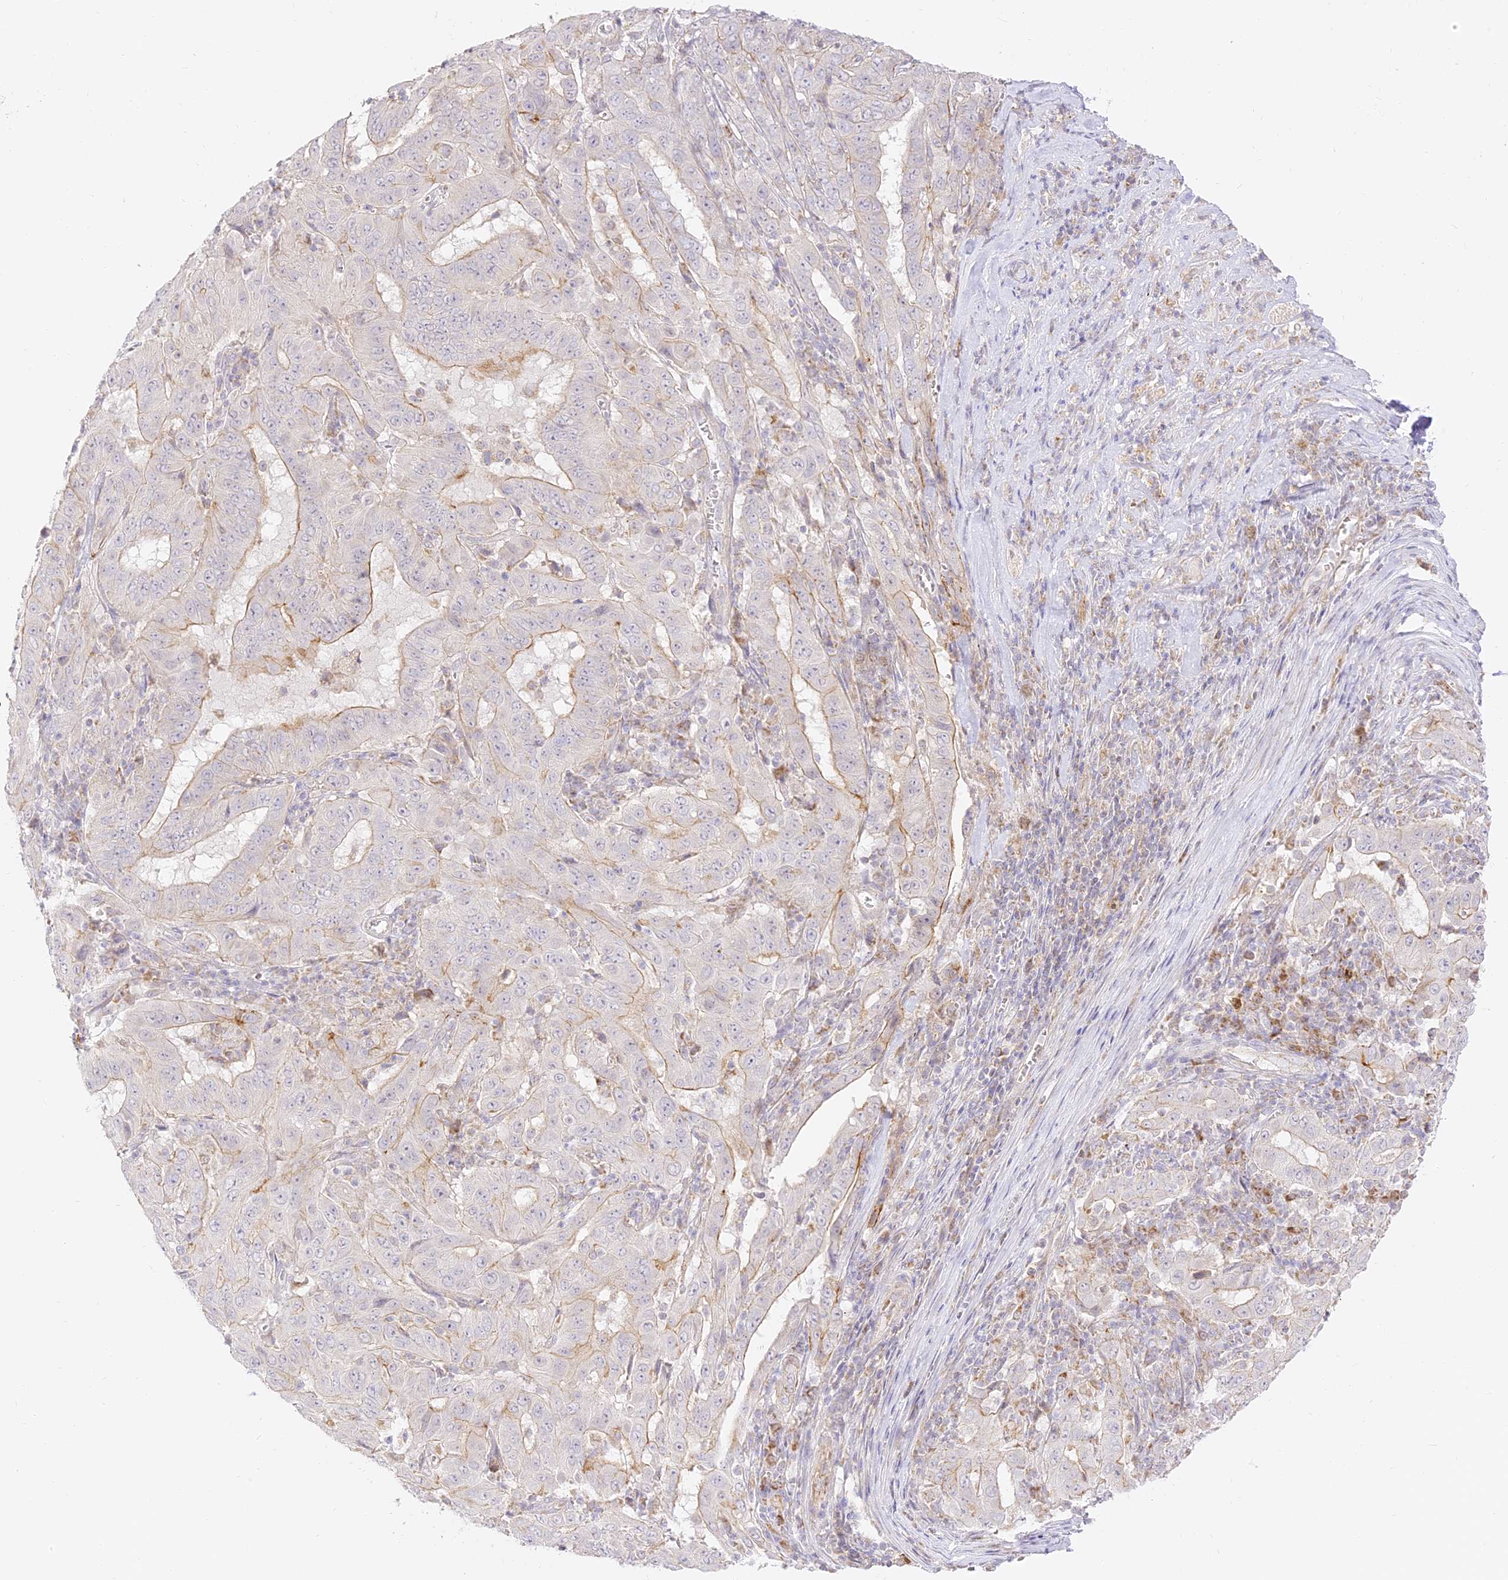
{"staining": {"intensity": "weak", "quantity": "<25%", "location": "cytoplasmic/membranous"}, "tissue": "pancreatic cancer", "cell_type": "Tumor cells", "image_type": "cancer", "snomed": [{"axis": "morphology", "description": "Adenocarcinoma, NOS"}, {"axis": "topography", "description": "Pancreas"}], "caption": "The histopathology image displays no significant staining in tumor cells of pancreatic cancer. The staining is performed using DAB brown chromogen with nuclei counter-stained in using hematoxylin.", "gene": "LRRC15", "patient": {"sex": "male", "age": 63}}